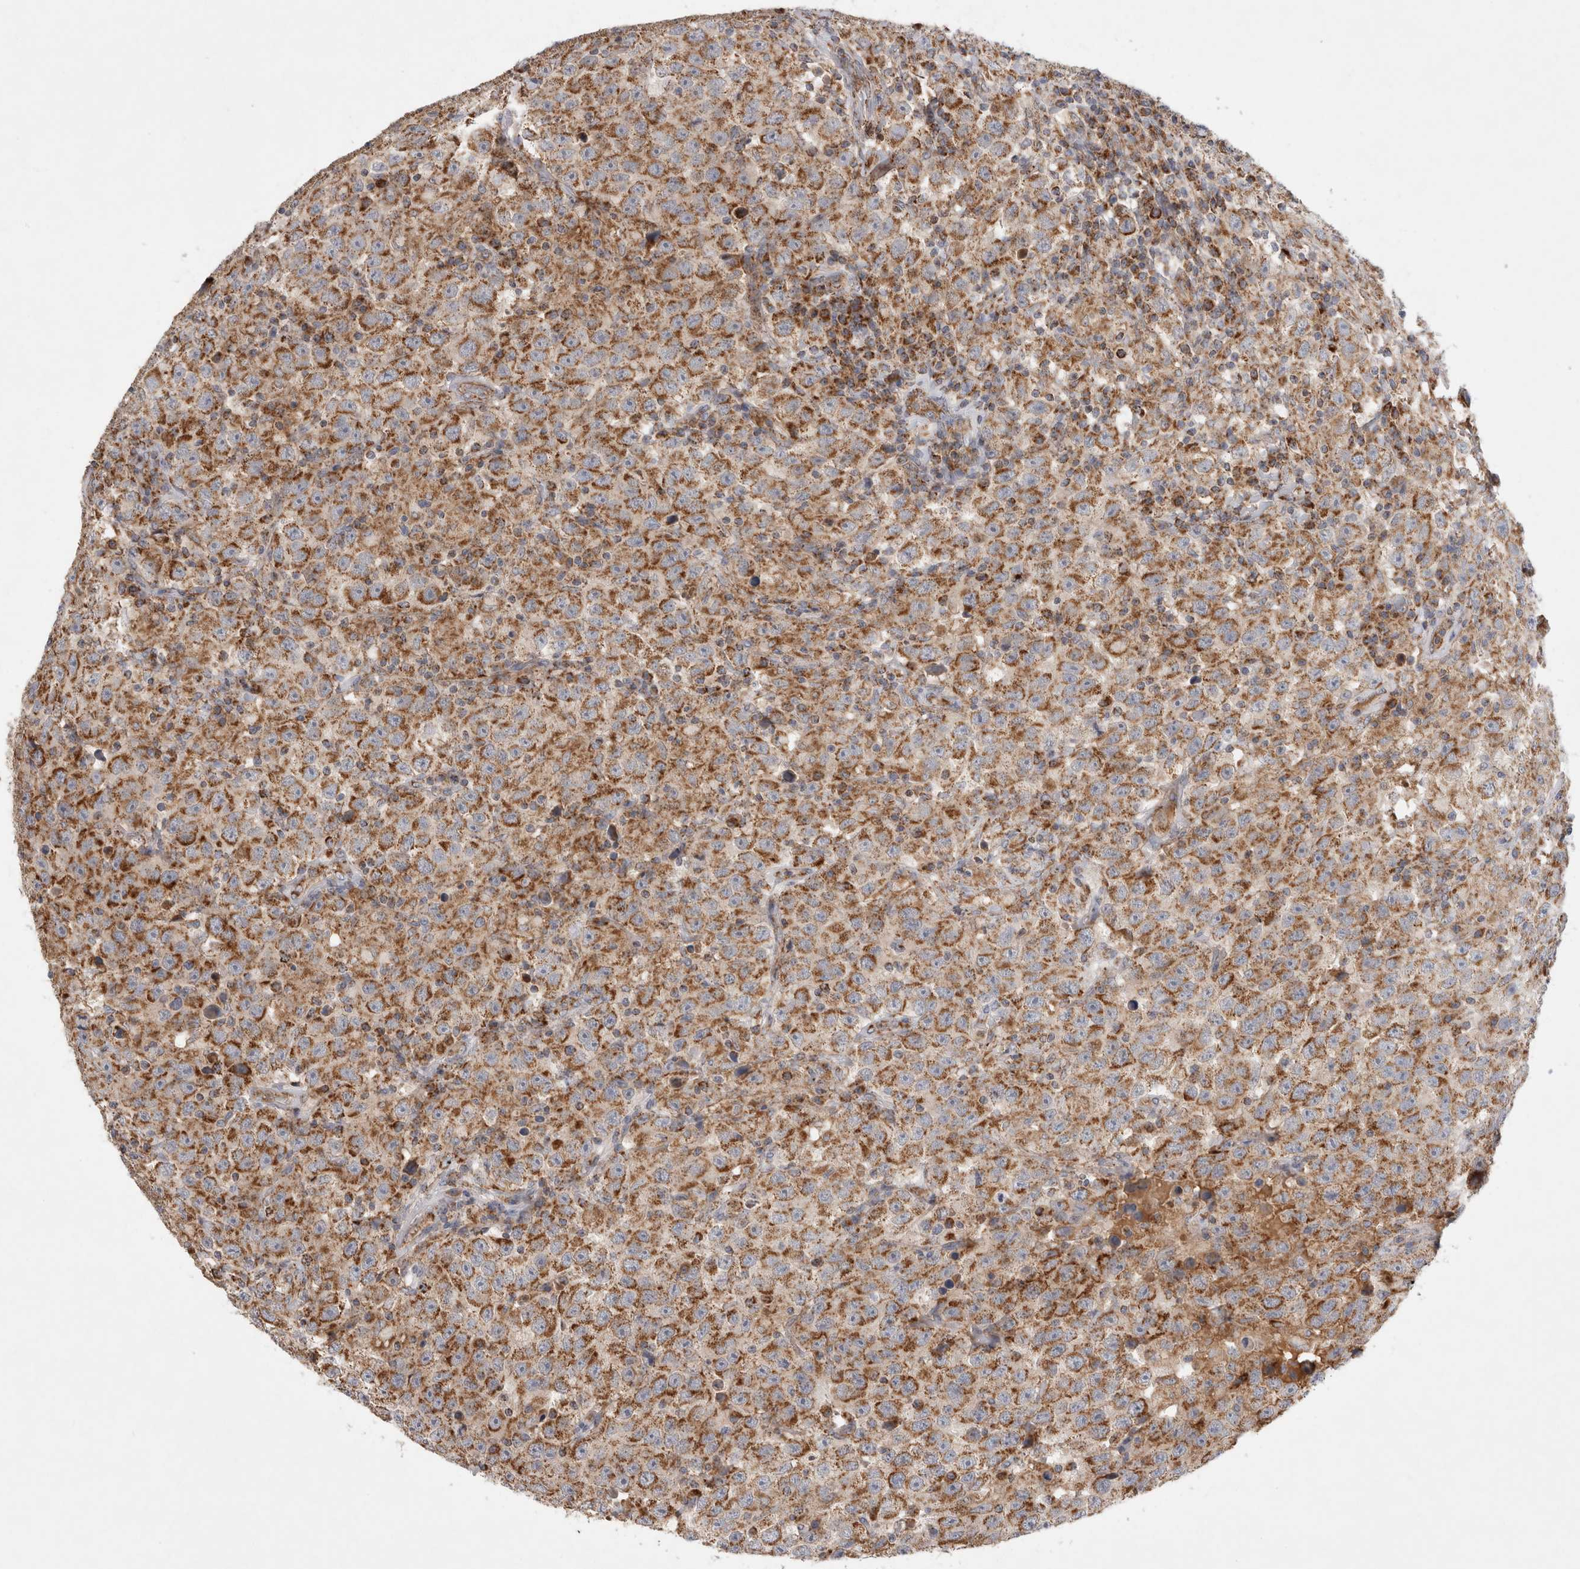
{"staining": {"intensity": "moderate", "quantity": ">75%", "location": "cytoplasmic/membranous"}, "tissue": "testis cancer", "cell_type": "Tumor cells", "image_type": "cancer", "snomed": [{"axis": "morphology", "description": "Seminoma, NOS"}, {"axis": "topography", "description": "Testis"}], "caption": "Immunohistochemical staining of human testis cancer (seminoma) shows medium levels of moderate cytoplasmic/membranous protein expression in approximately >75% of tumor cells.", "gene": "MRPS28", "patient": {"sex": "male", "age": 41}}